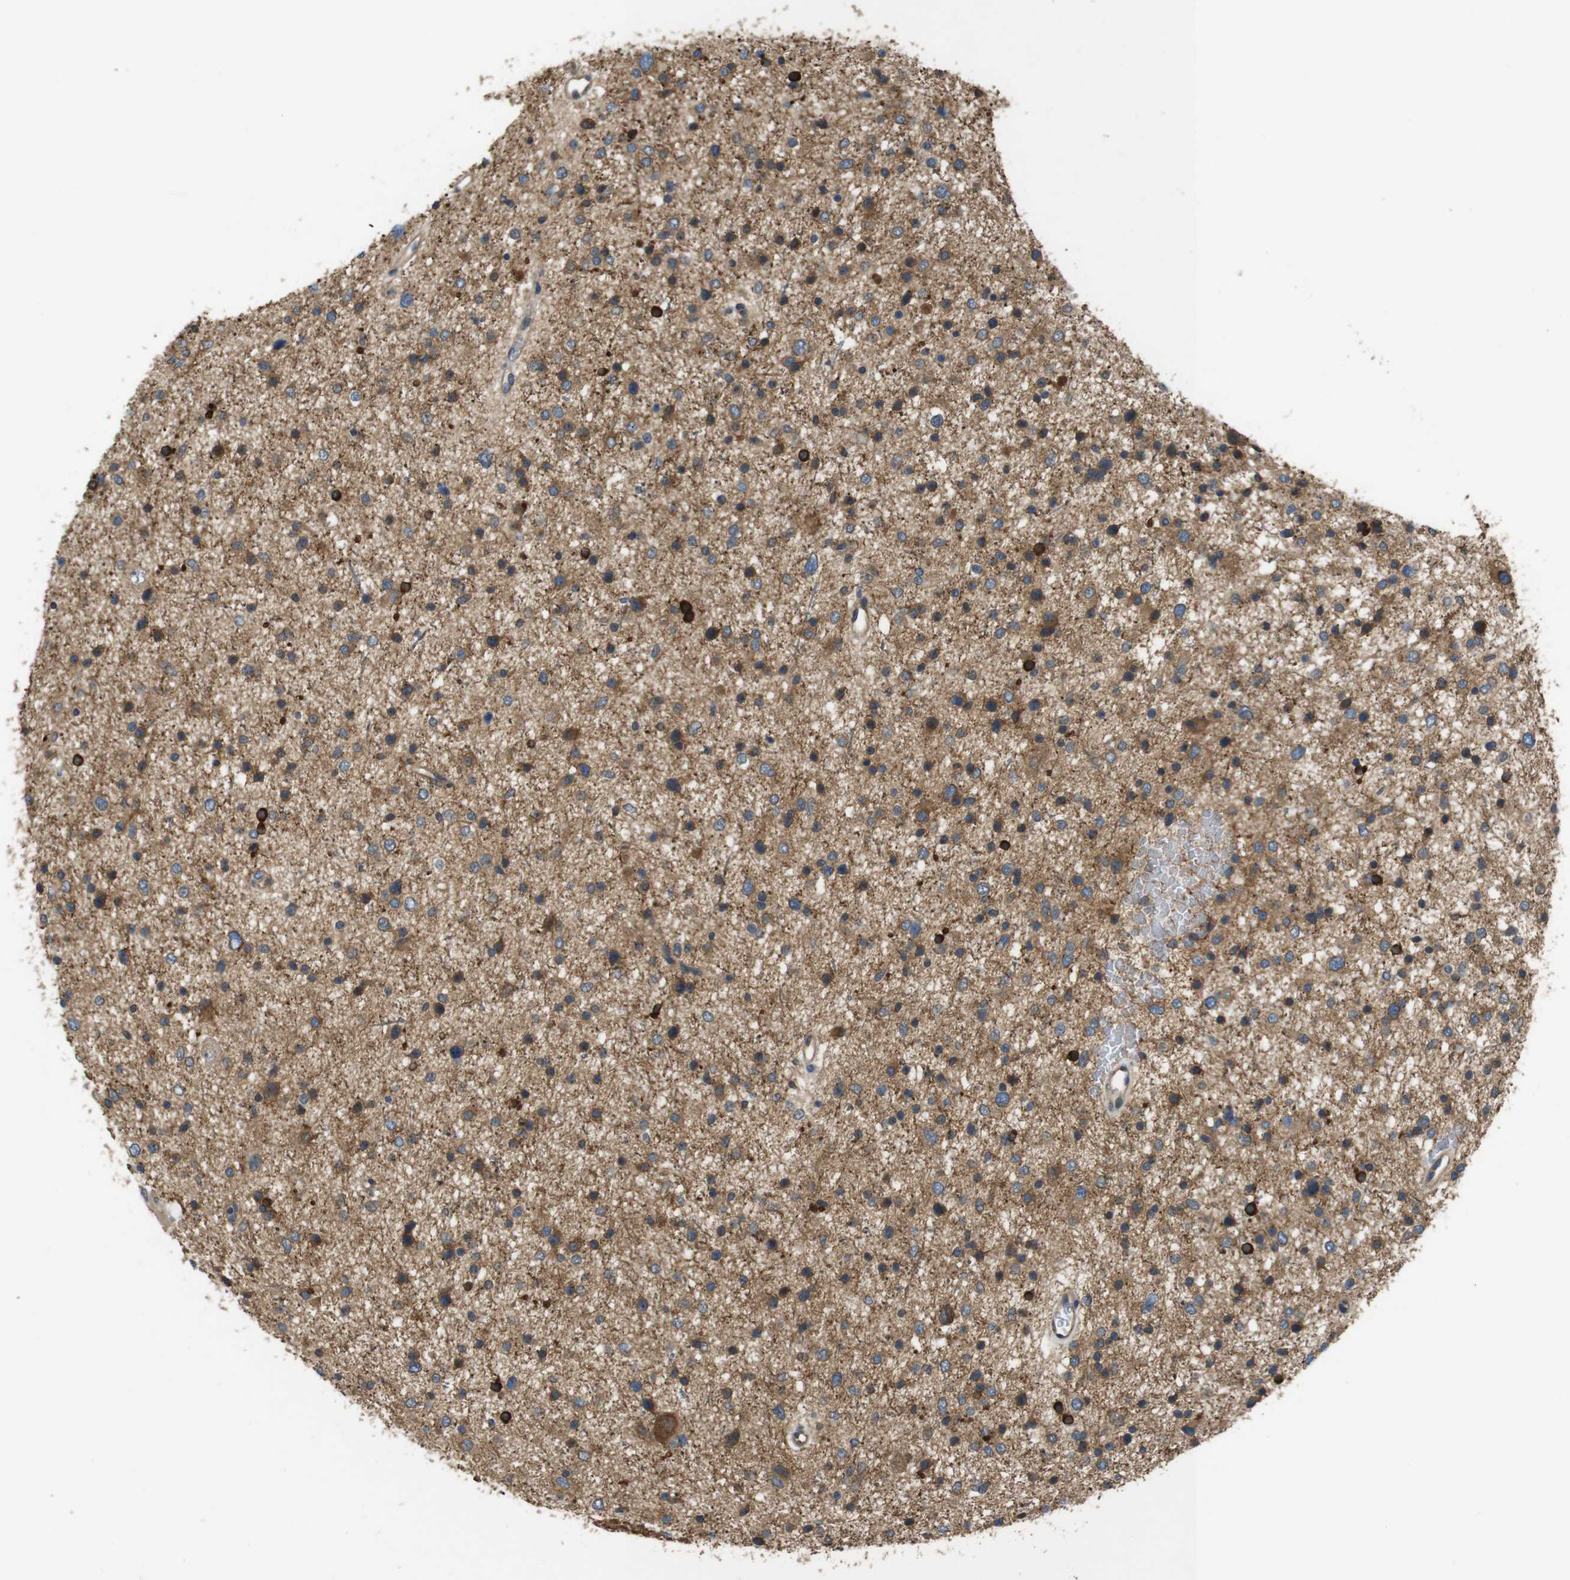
{"staining": {"intensity": "moderate", "quantity": ">75%", "location": "cytoplasmic/membranous"}, "tissue": "glioma", "cell_type": "Tumor cells", "image_type": "cancer", "snomed": [{"axis": "morphology", "description": "Glioma, malignant, Low grade"}, {"axis": "topography", "description": "Brain"}], "caption": "The photomicrograph displays staining of glioma, revealing moderate cytoplasmic/membranous protein positivity (brown color) within tumor cells. (Brightfield microscopy of DAB IHC at high magnification).", "gene": "PCDH10", "patient": {"sex": "female", "age": 37}}